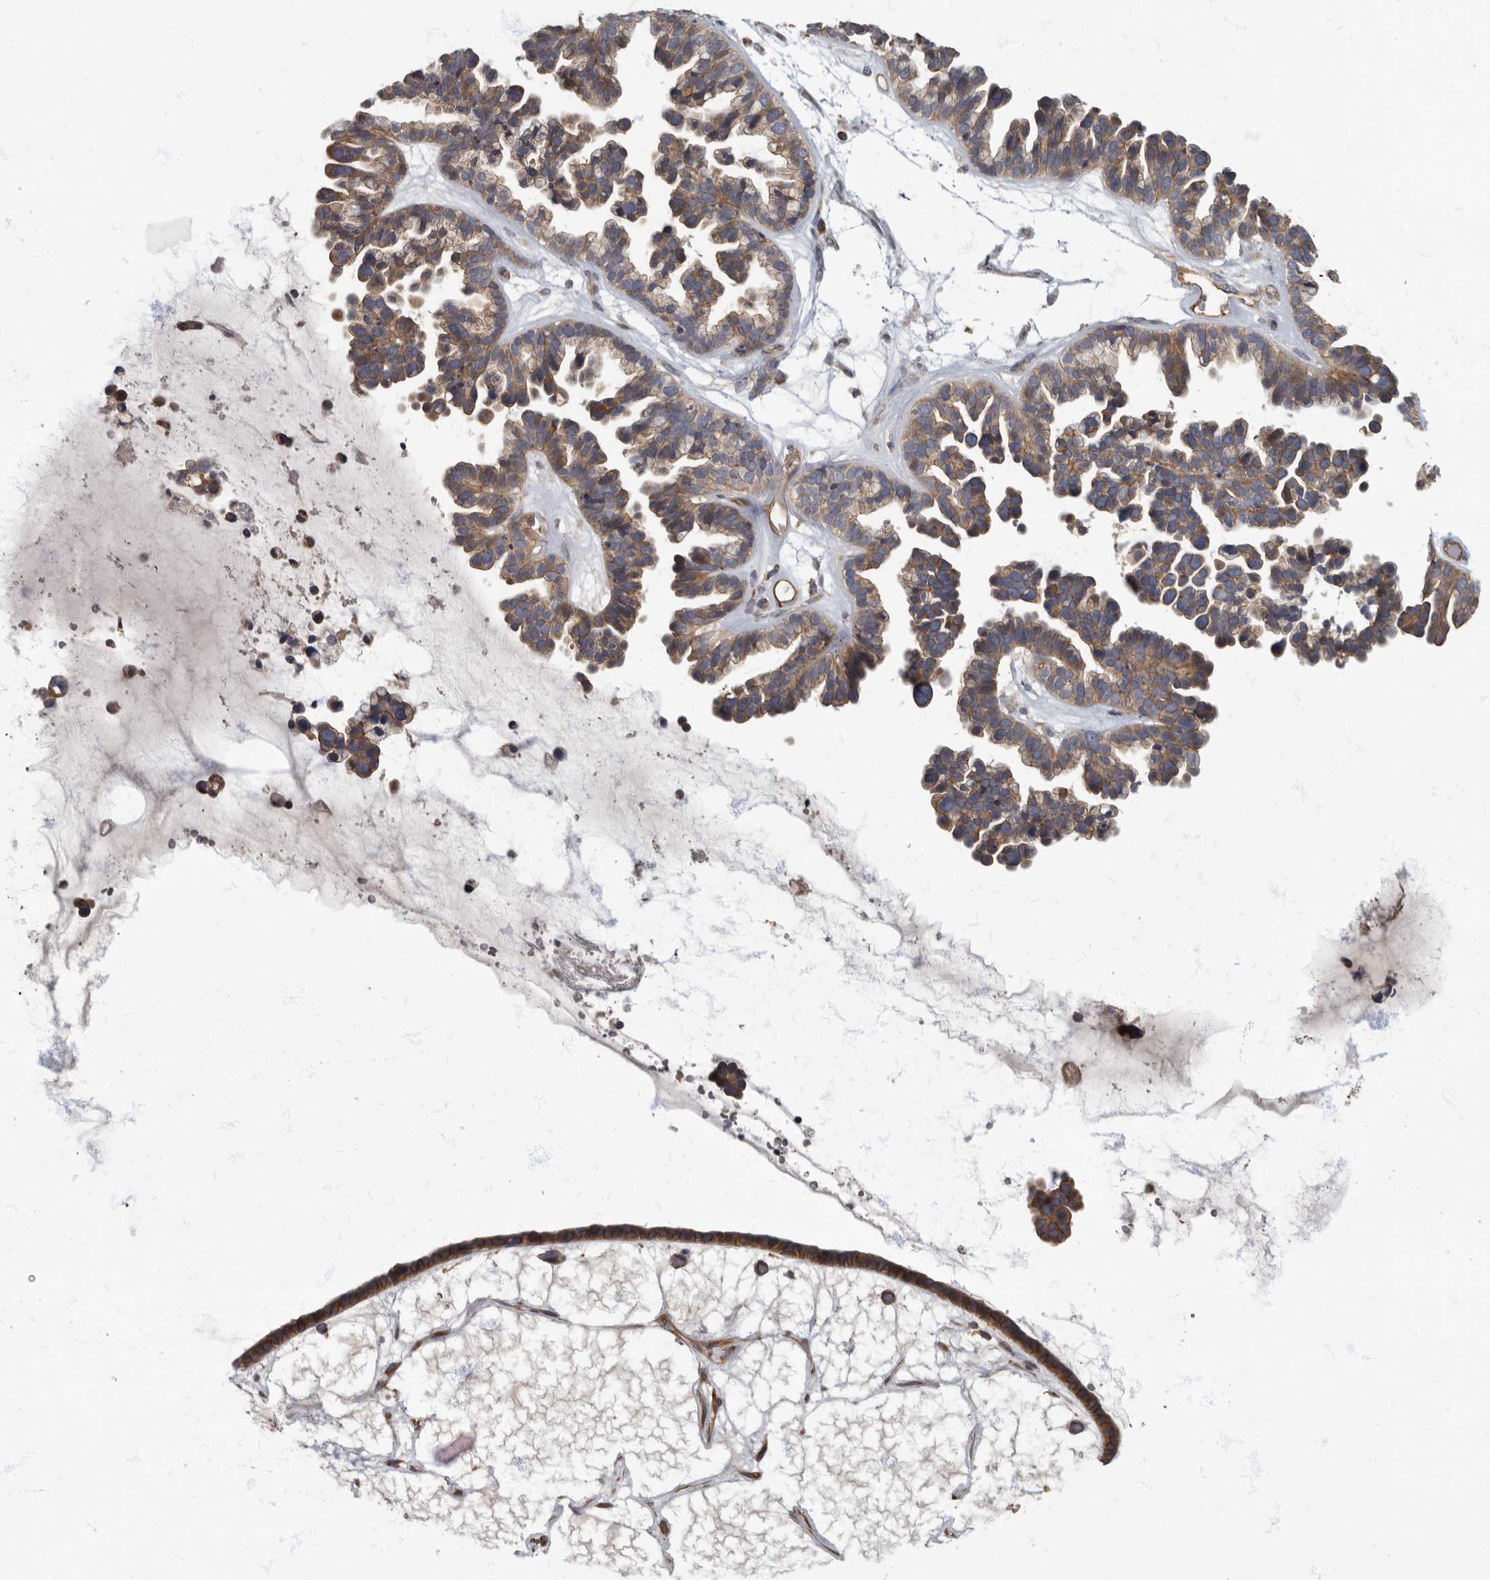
{"staining": {"intensity": "weak", "quantity": ">75%", "location": "cytoplasmic/membranous"}, "tissue": "ovarian cancer", "cell_type": "Tumor cells", "image_type": "cancer", "snomed": [{"axis": "morphology", "description": "Cystadenocarcinoma, serous, NOS"}, {"axis": "topography", "description": "Ovary"}], "caption": "Serous cystadenocarcinoma (ovarian) stained for a protein demonstrates weak cytoplasmic/membranous positivity in tumor cells.", "gene": "PDK1", "patient": {"sex": "female", "age": 56}}